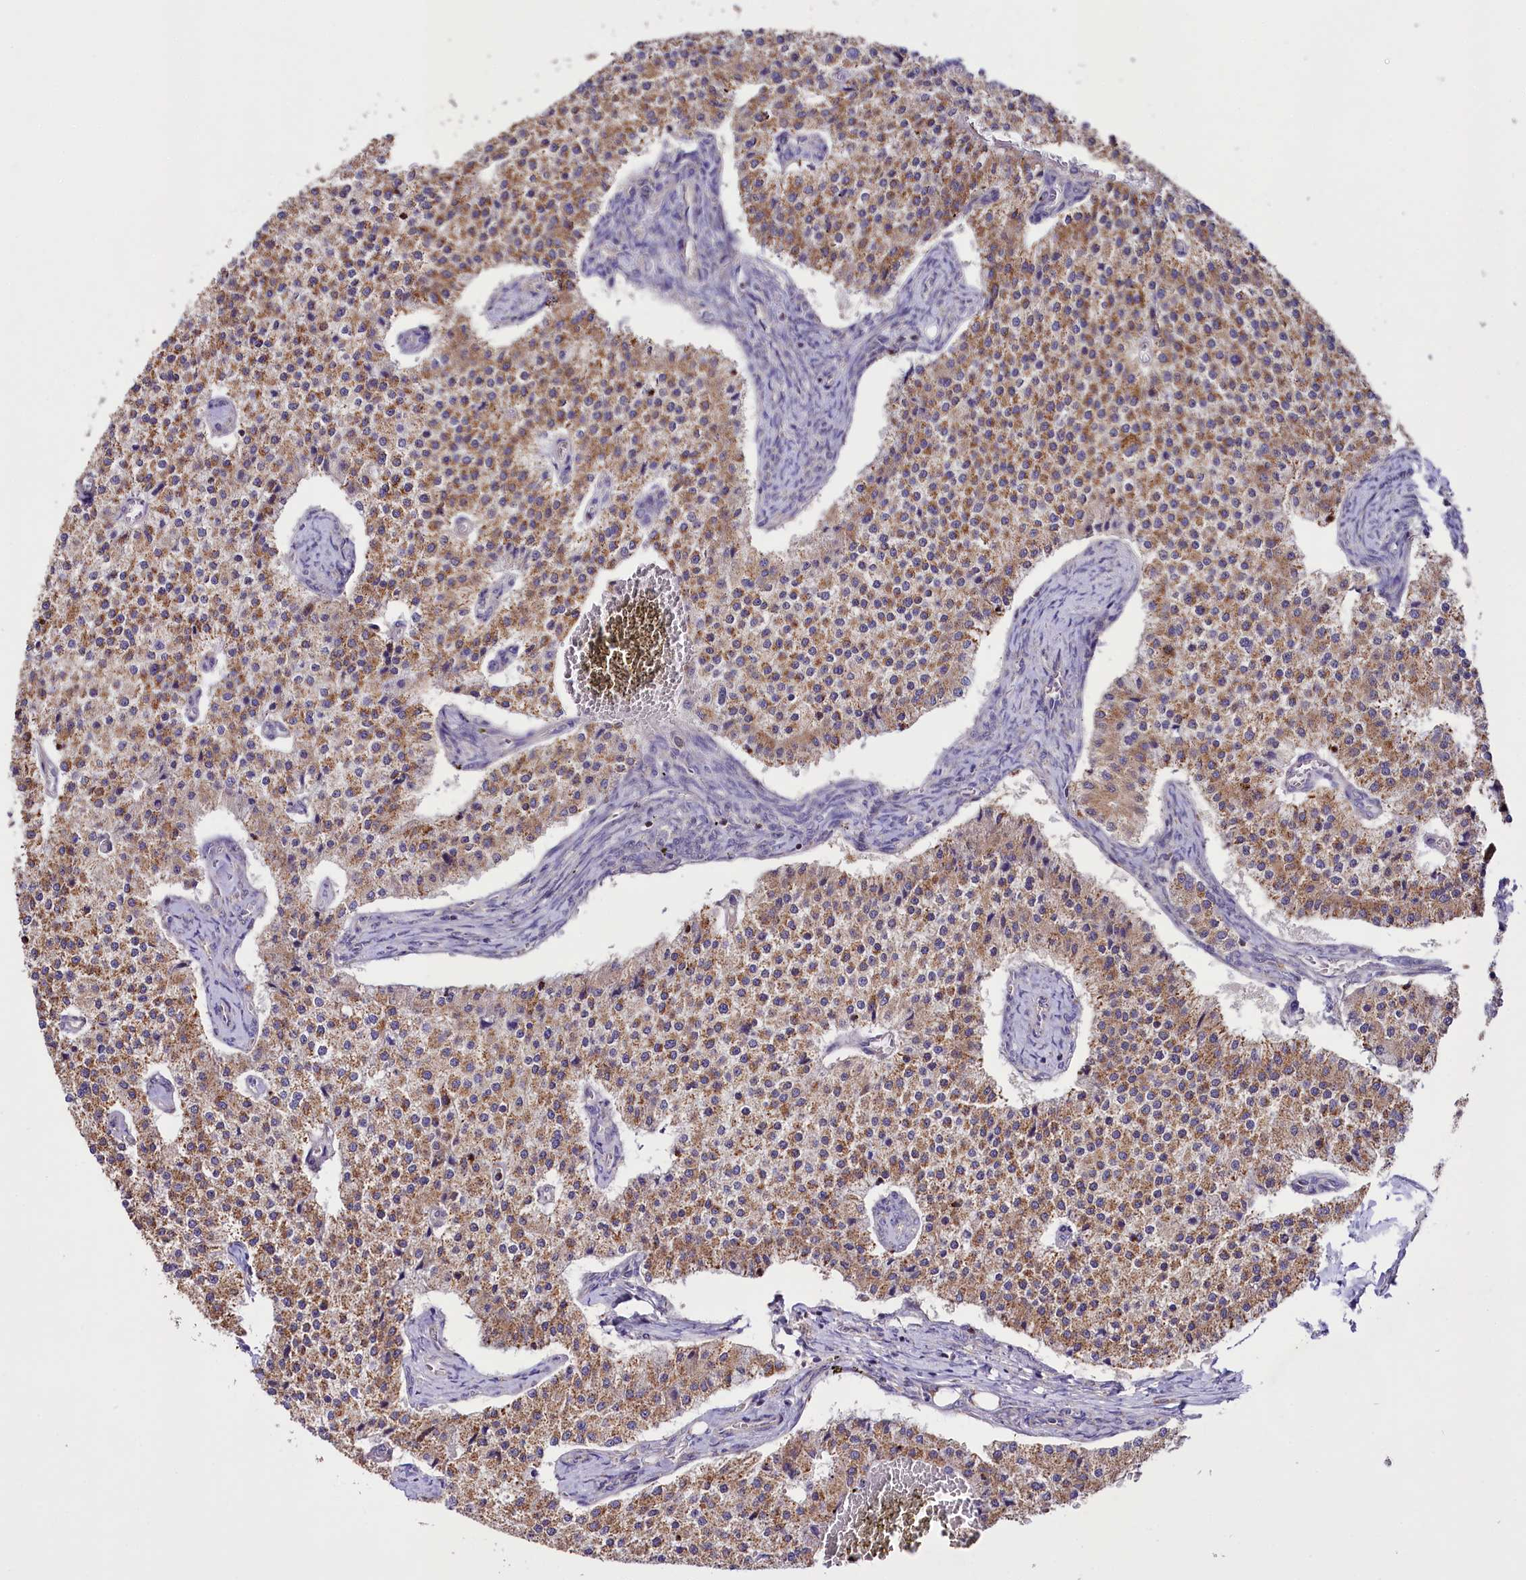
{"staining": {"intensity": "moderate", "quantity": ">75%", "location": "cytoplasmic/membranous"}, "tissue": "carcinoid", "cell_type": "Tumor cells", "image_type": "cancer", "snomed": [{"axis": "morphology", "description": "Carcinoid, malignant, NOS"}, {"axis": "topography", "description": "Colon"}], "caption": "Carcinoid stained with a protein marker reveals moderate staining in tumor cells.", "gene": "ZNF45", "patient": {"sex": "female", "age": 52}}